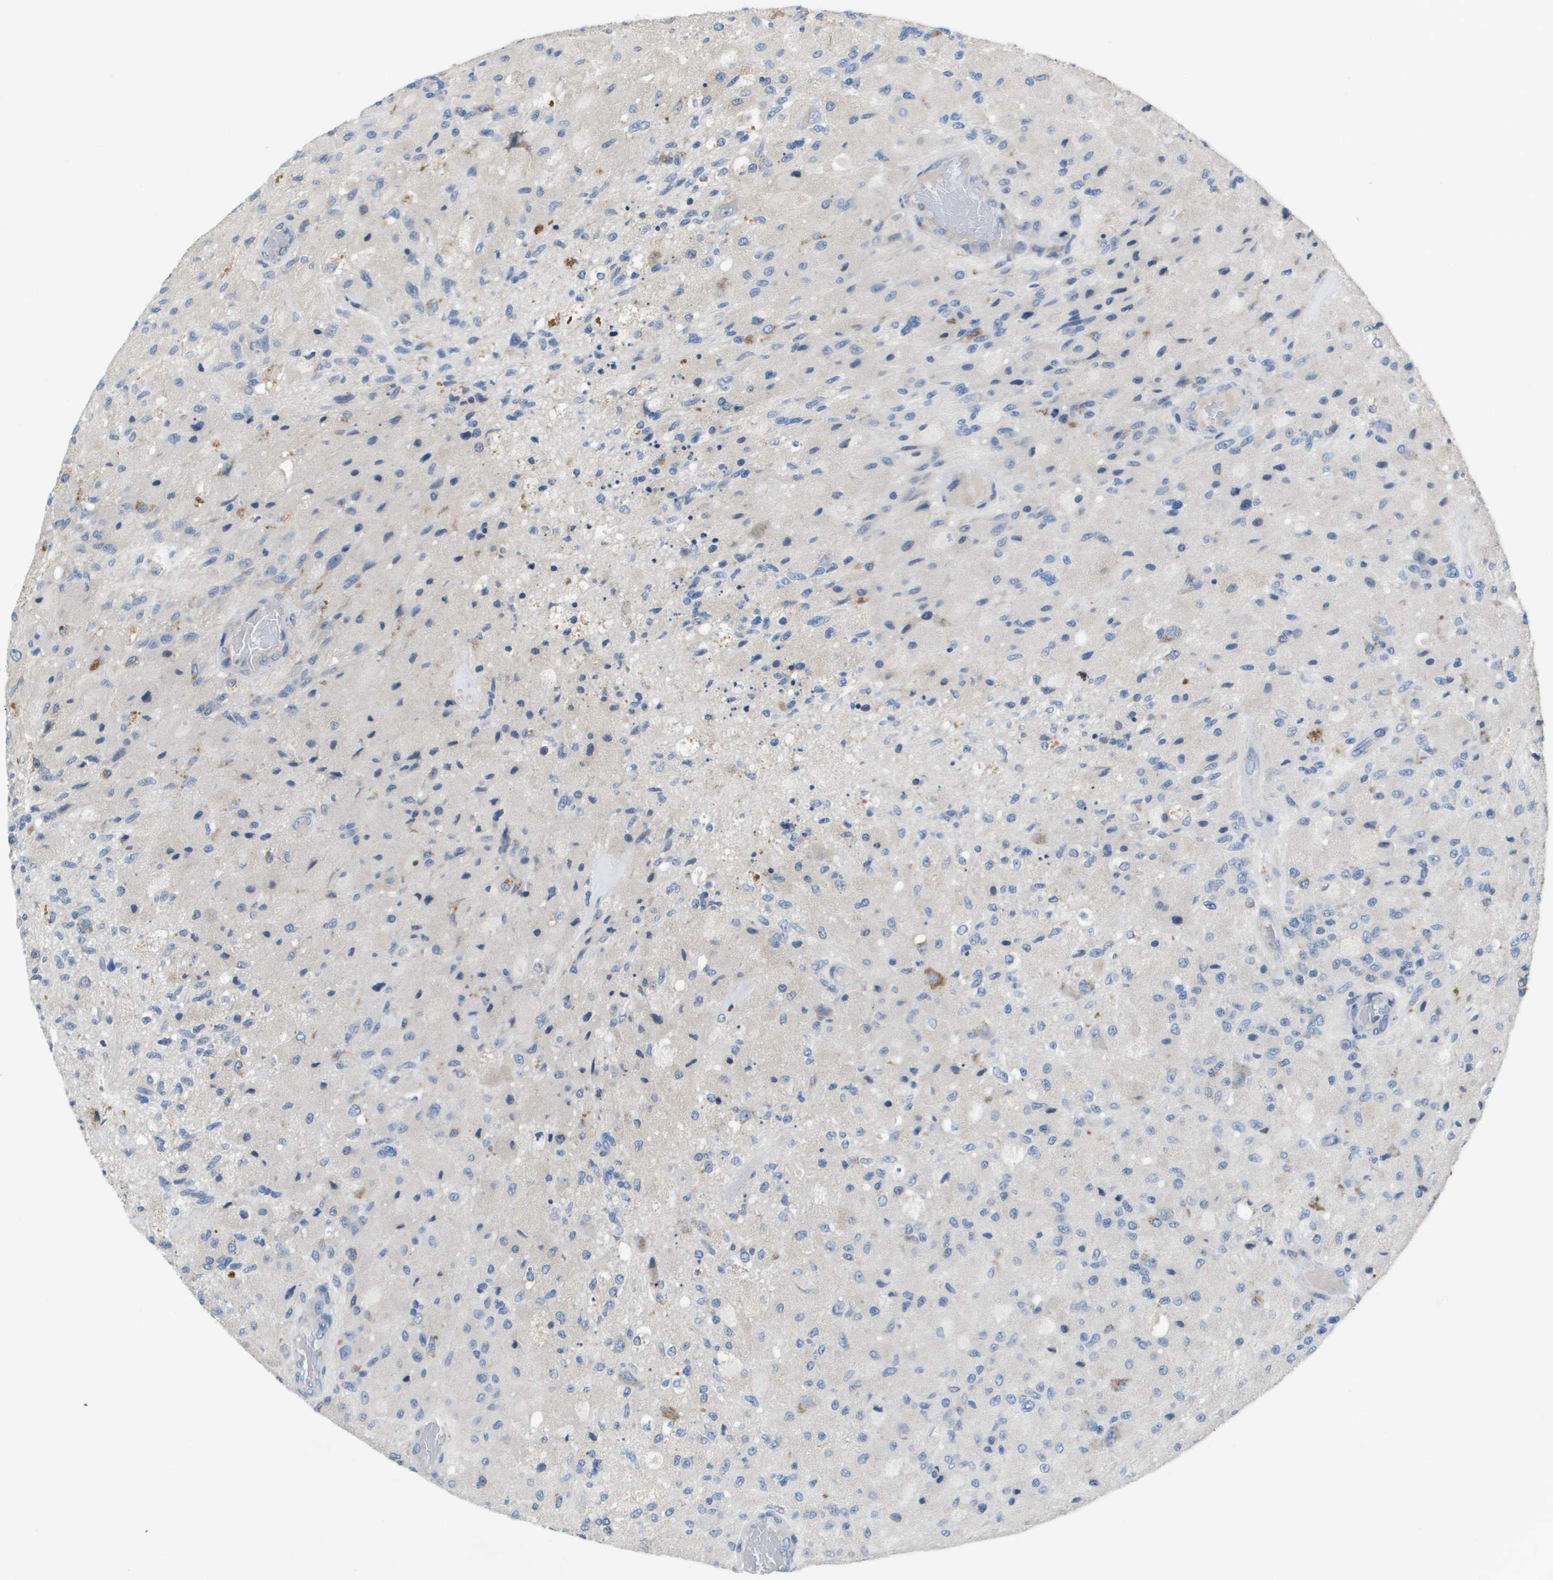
{"staining": {"intensity": "negative", "quantity": "none", "location": "none"}, "tissue": "glioma", "cell_type": "Tumor cells", "image_type": "cancer", "snomed": [{"axis": "morphology", "description": "Normal tissue, NOS"}, {"axis": "morphology", "description": "Glioma, malignant, High grade"}, {"axis": "topography", "description": "Cerebral cortex"}], "caption": "Tumor cells show no significant protein expression in glioma. (DAB immunohistochemistry (IHC) with hematoxylin counter stain).", "gene": "B3GNT5", "patient": {"sex": "male", "age": 77}}